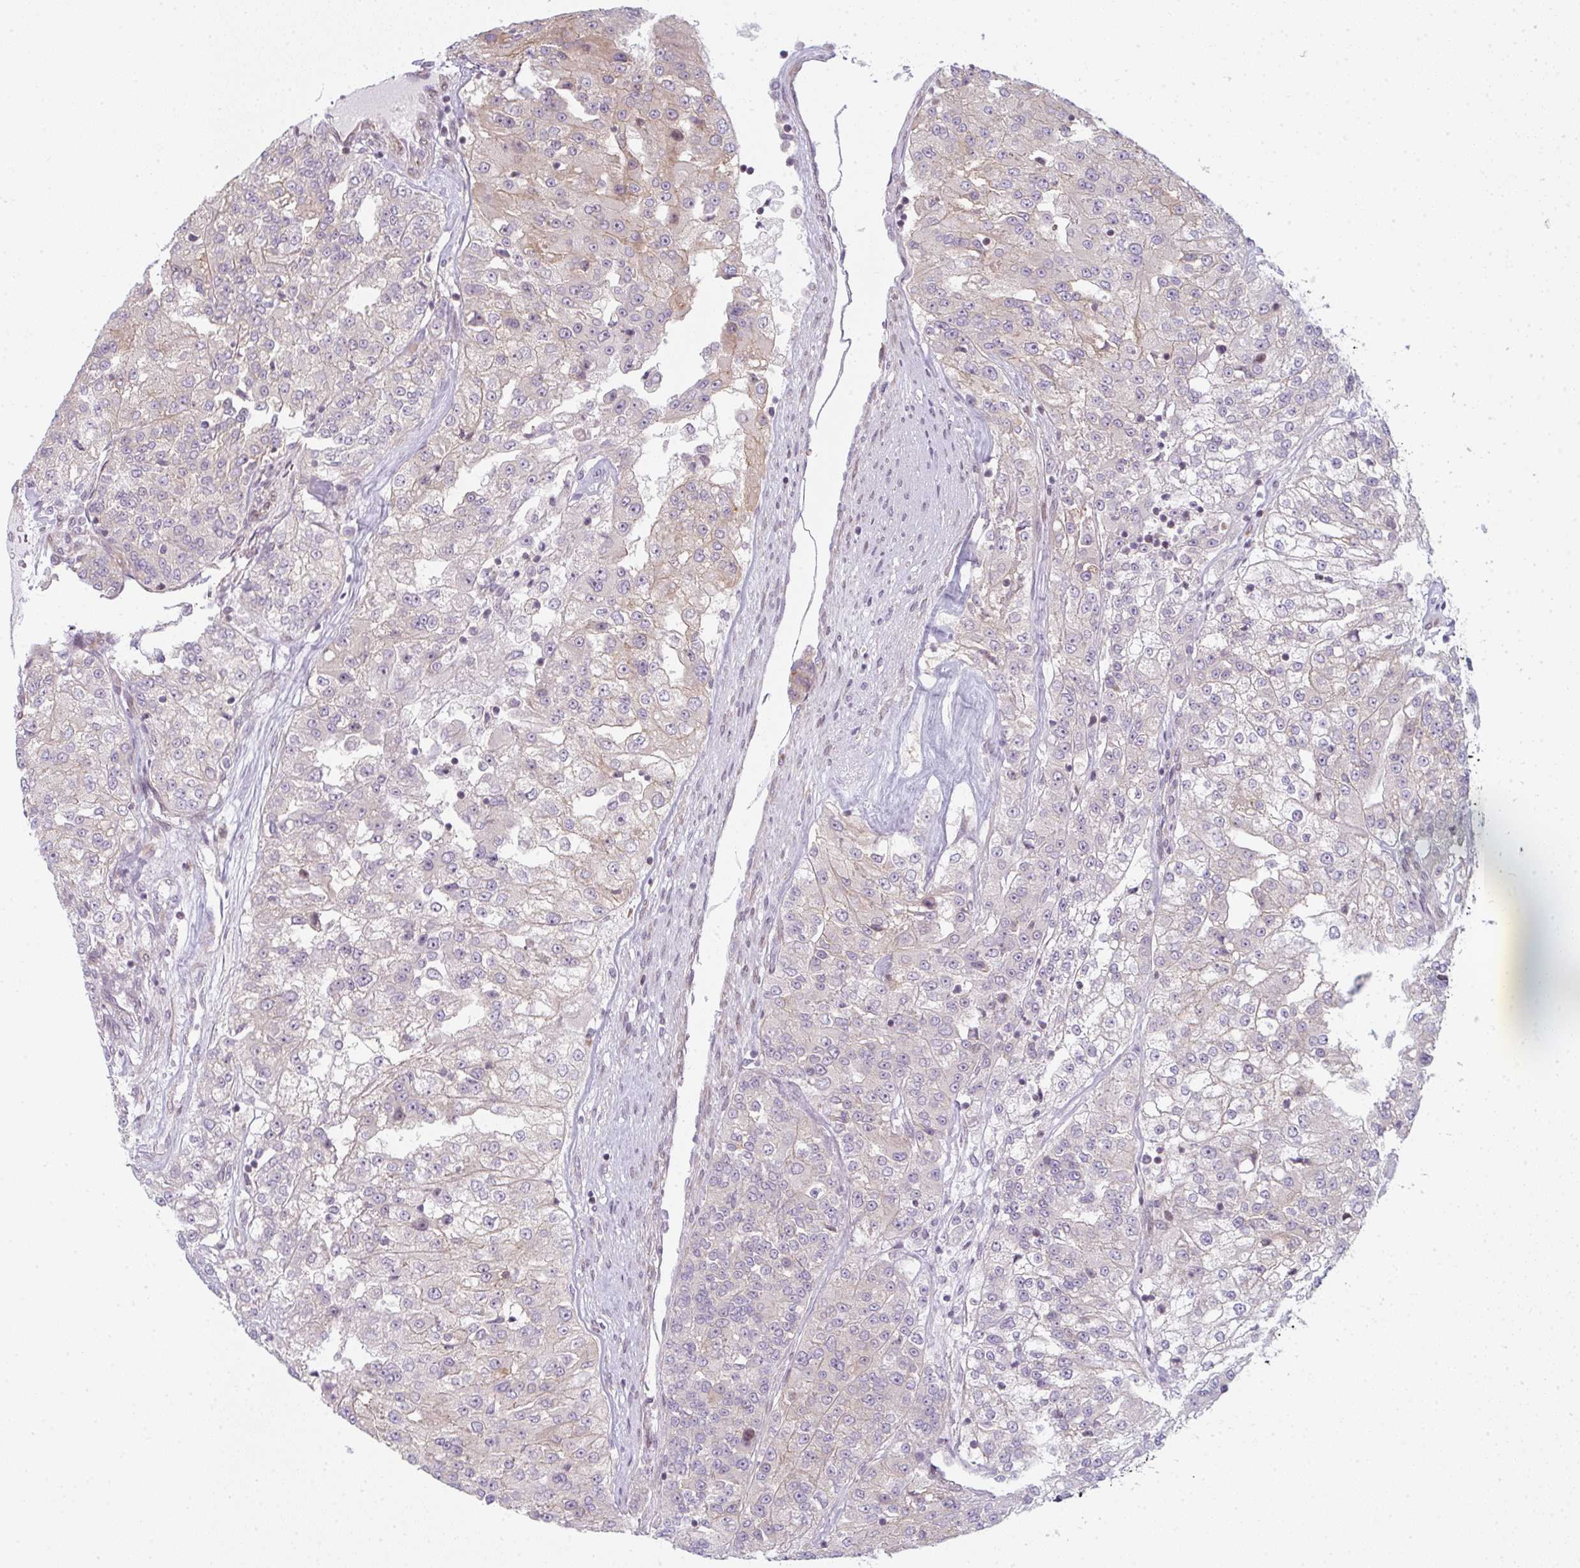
{"staining": {"intensity": "weak", "quantity": "<25%", "location": "cytoplasmic/membranous"}, "tissue": "renal cancer", "cell_type": "Tumor cells", "image_type": "cancer", "snomed": [{"axis": "morphology", "description": "Adenocarcinoma, NOS"}, {"axis": "topography", "description": "Kidney"}], "caption": "DAB immunohistochemical staining of renal cancer (adenocarcinoma) displays no significant expression in tumor cells.", "gene": "TMEM237", "patient": {"sex": "female", "age": 63}}